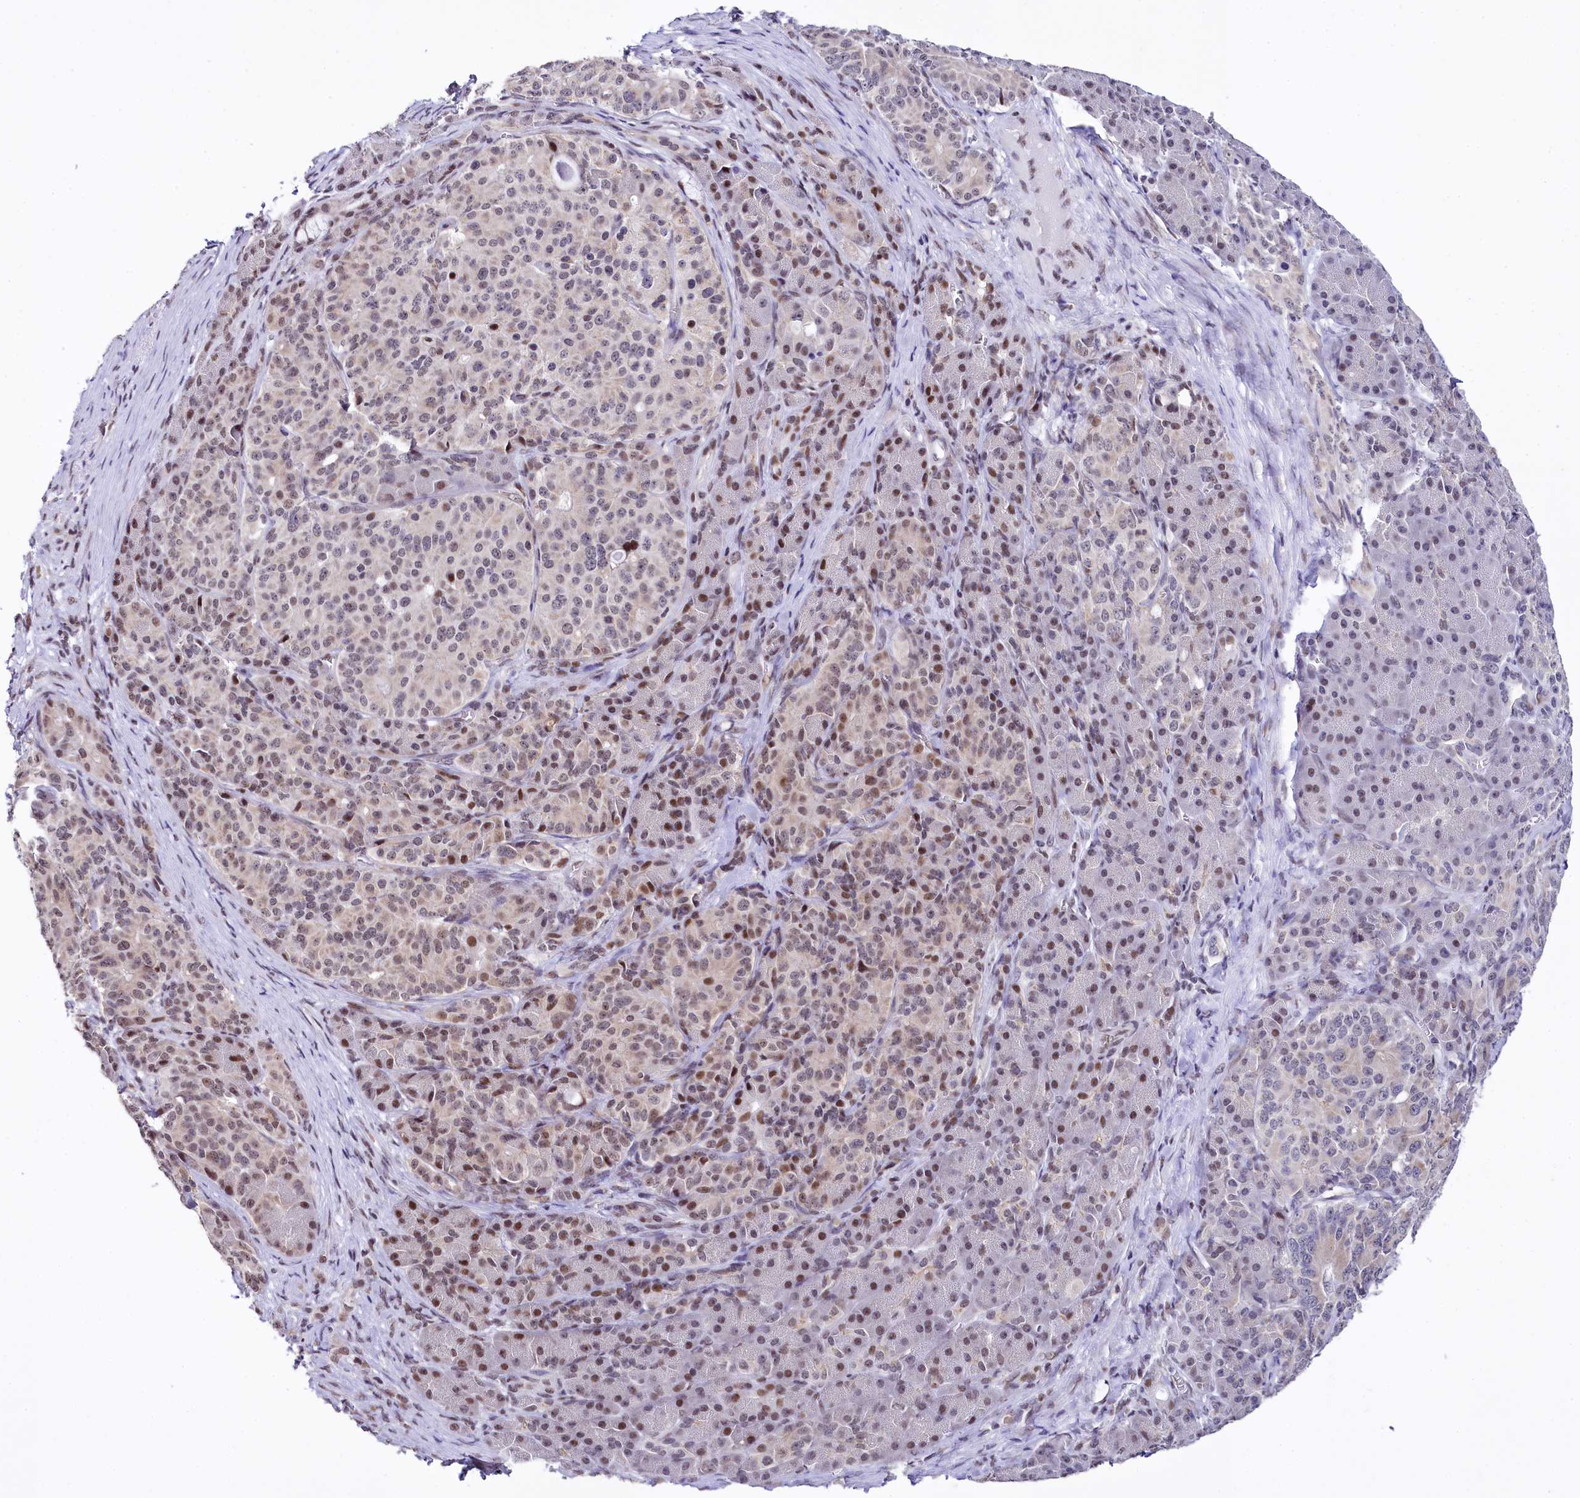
{"staining": {"intensity": "moderate", "quantity": "25%-75%", "location": "nuclear"}, "tissue": "pancreatic cancer", "cell_type": "Tumor cells", "image_type": "cancer", "snomed": [{"axis": "morphology", "description": "Adenocarcinoma, NOS"}, {"axis": "topography", "description": "Pancreas"}], "caption": "This is an image of IHC staining of pancreatic adenocarcinoma, which shows moderate staining in the nuclear of tumor cells.", "gene": "SPATS2", "patient": {"sex": "female", "age": 74}}